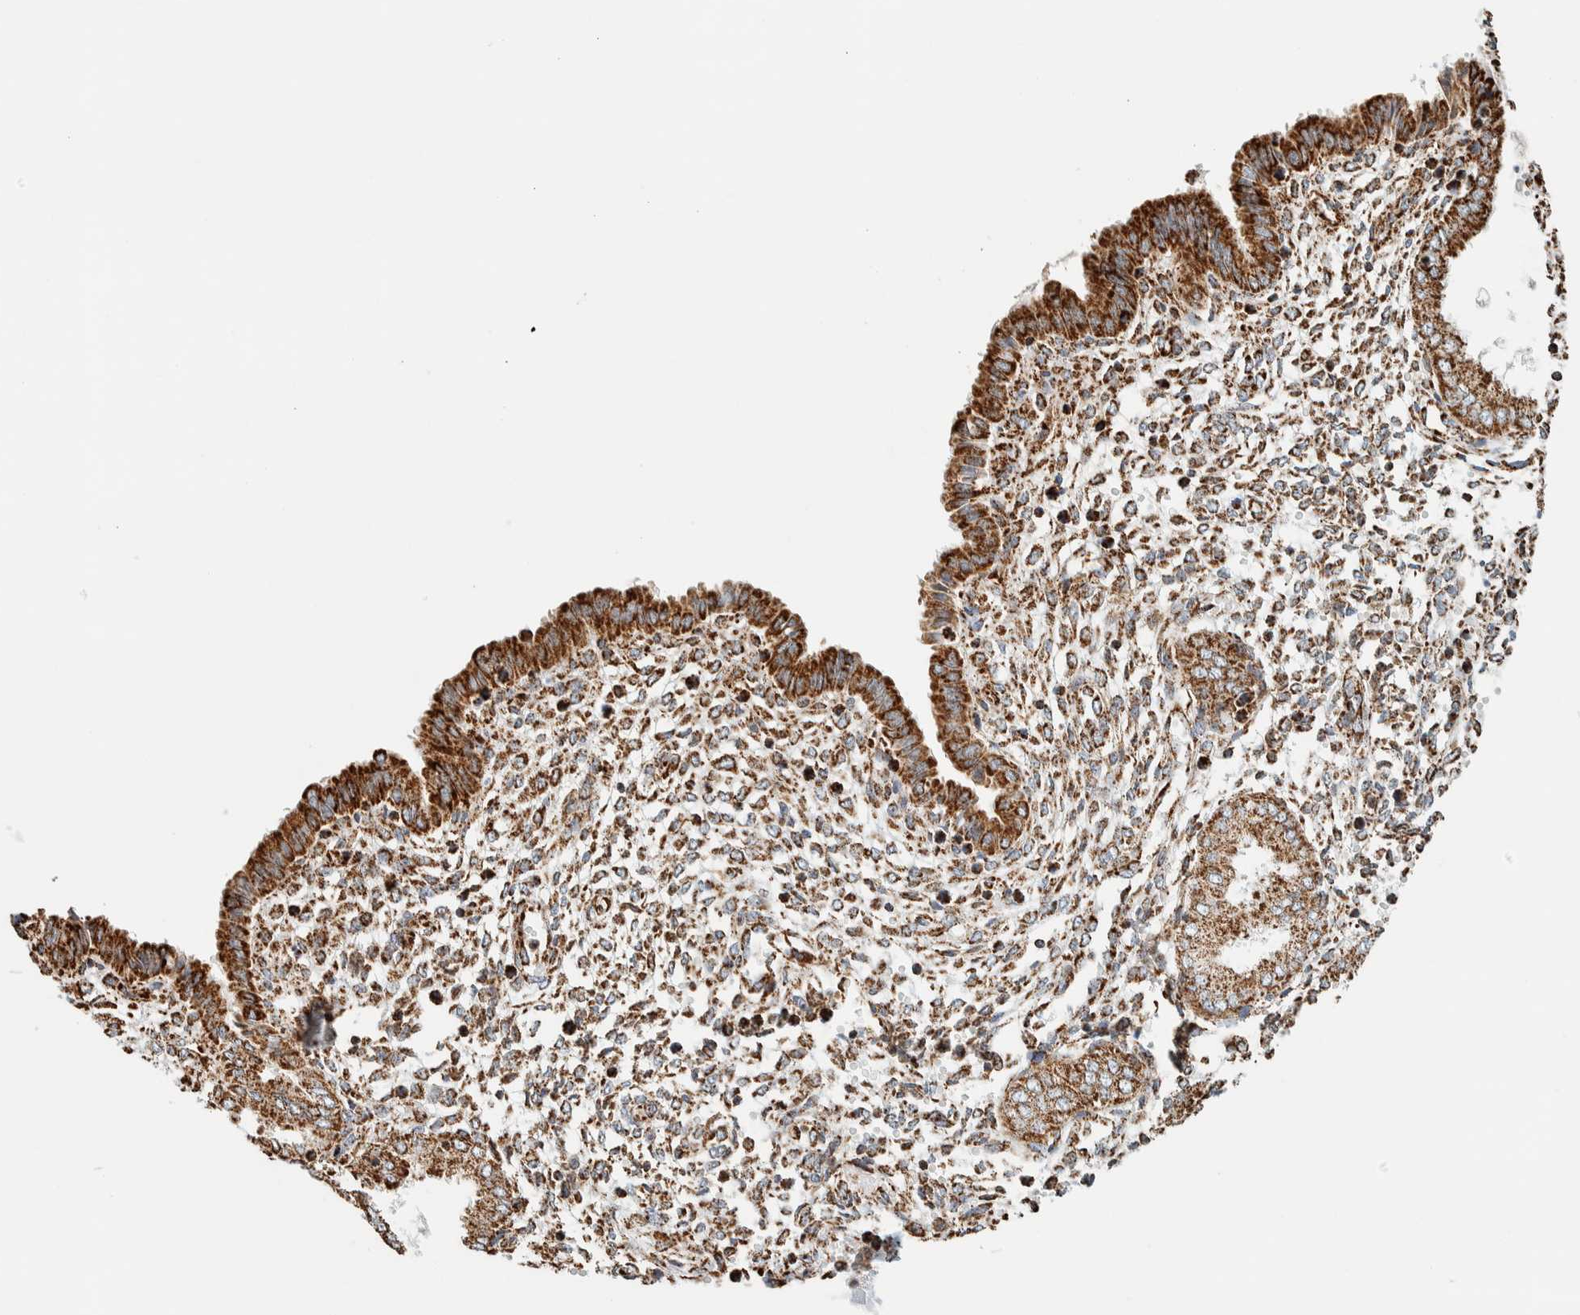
{"staining": {"intensity": "moderate", "quantity": ">75%", "location": "cytoplasmic/membranous"}, "tissue": "endometrium", "cell_type": "Cells in endometrial stroma", "image_type": "normal", "snomed": [{"axis": "morphology", "description": "Normal tissue, NOS"}, {"axis": "topography", "description": "Endometrium"}], "caption": "Brown immunohistochemical staining in normal human endometrium reveals moderate cytoplasmic/membranous staining in about >75% of cells in endometrial stroma. (DAB (3,3'-diaminobenzidine) = brown stain, brightfield microscopy at high magnification).", "gene": "ZNF454", "patient": {"sex": "female", "age": 33}}